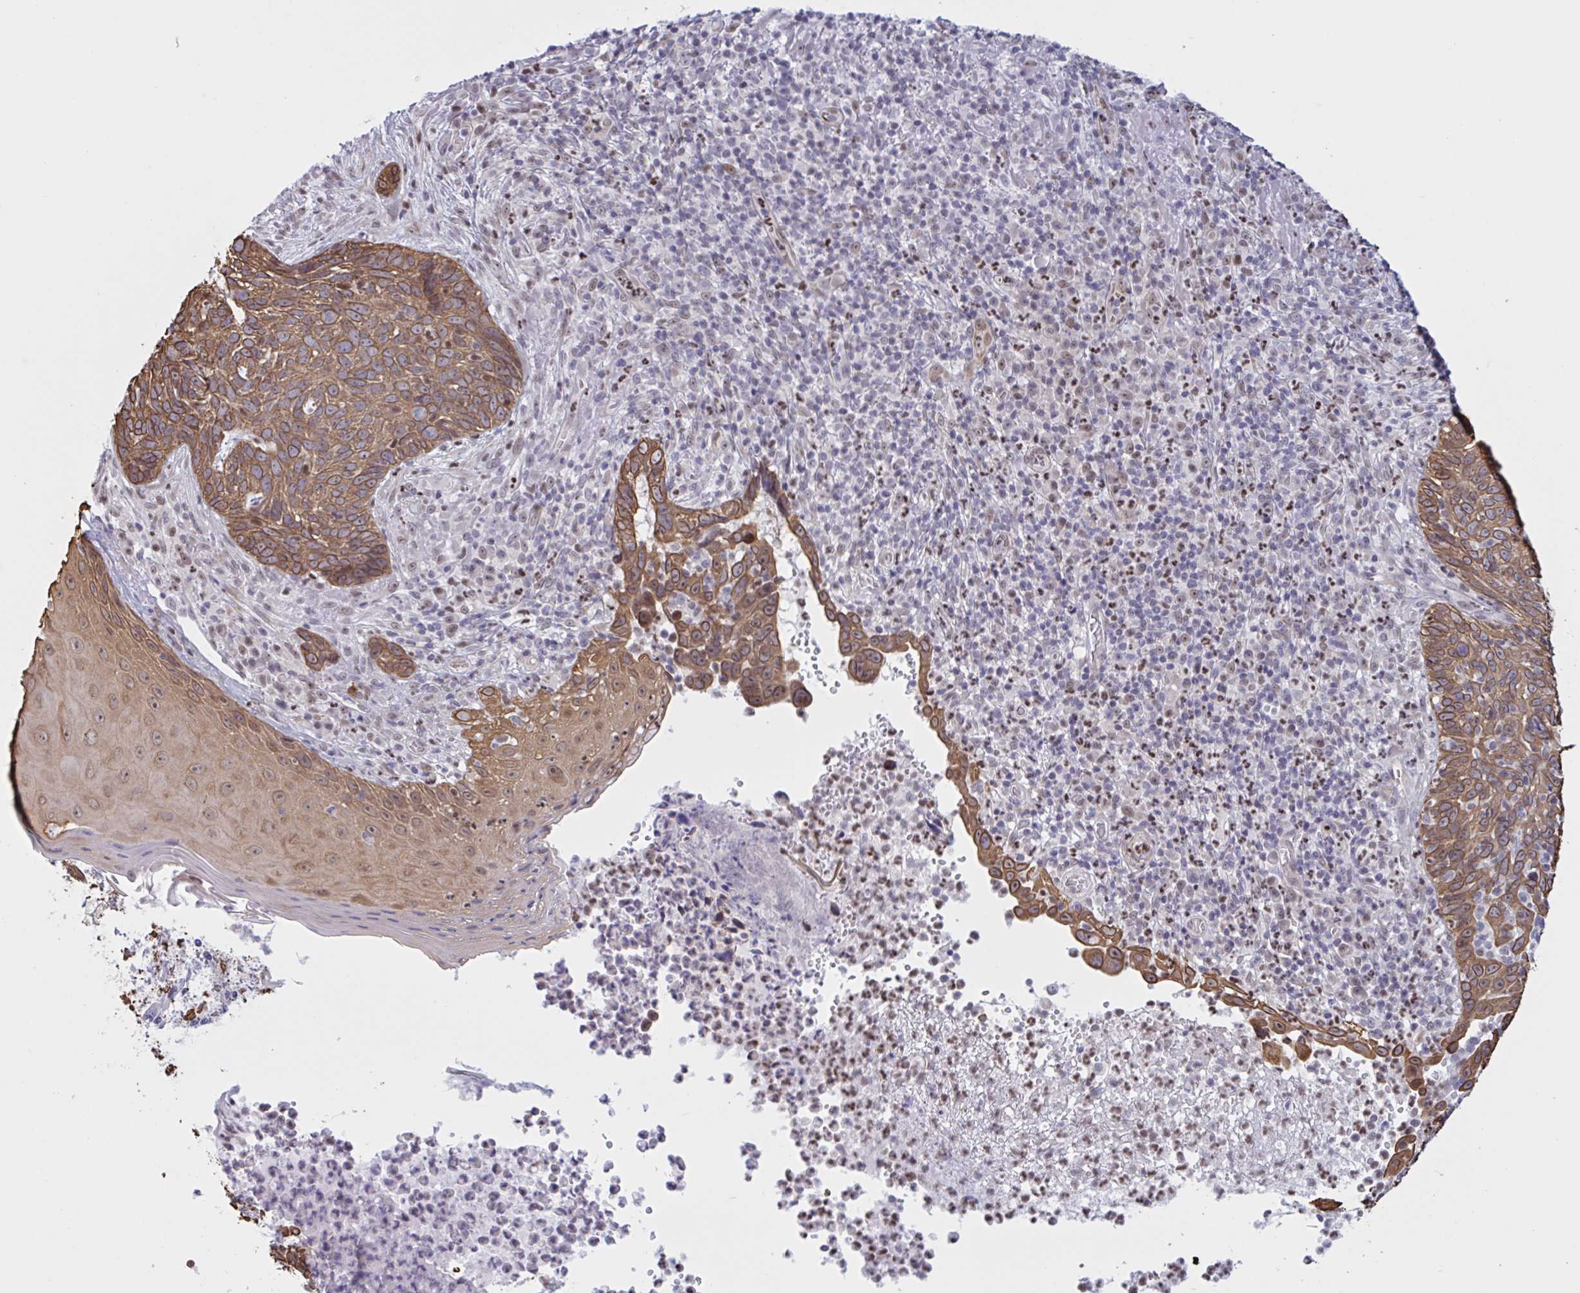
{"staining": {"intensity": "moderate", "quantity": ">75%", "location": "cytoplasmic/membranous"}, "tissue": "skin cancer", "cell_type": "Tumor cells", "image_type": "cancer", "snomed": [{"axis": "morphology", "description": "Basal cell carcinoma"}, {"axis": "topography", "description": "Skin"}, {"axis": "topography", "description": "Skin of face"}], "caption": "This image displays immunohistochemistry staining of skin cancer, with medium moderate cytoplasmic/membranous positivity in approximately >75% of tumor cells.", "gene": "PRMT6", "patient": {"sex": "female", "age": 95}}